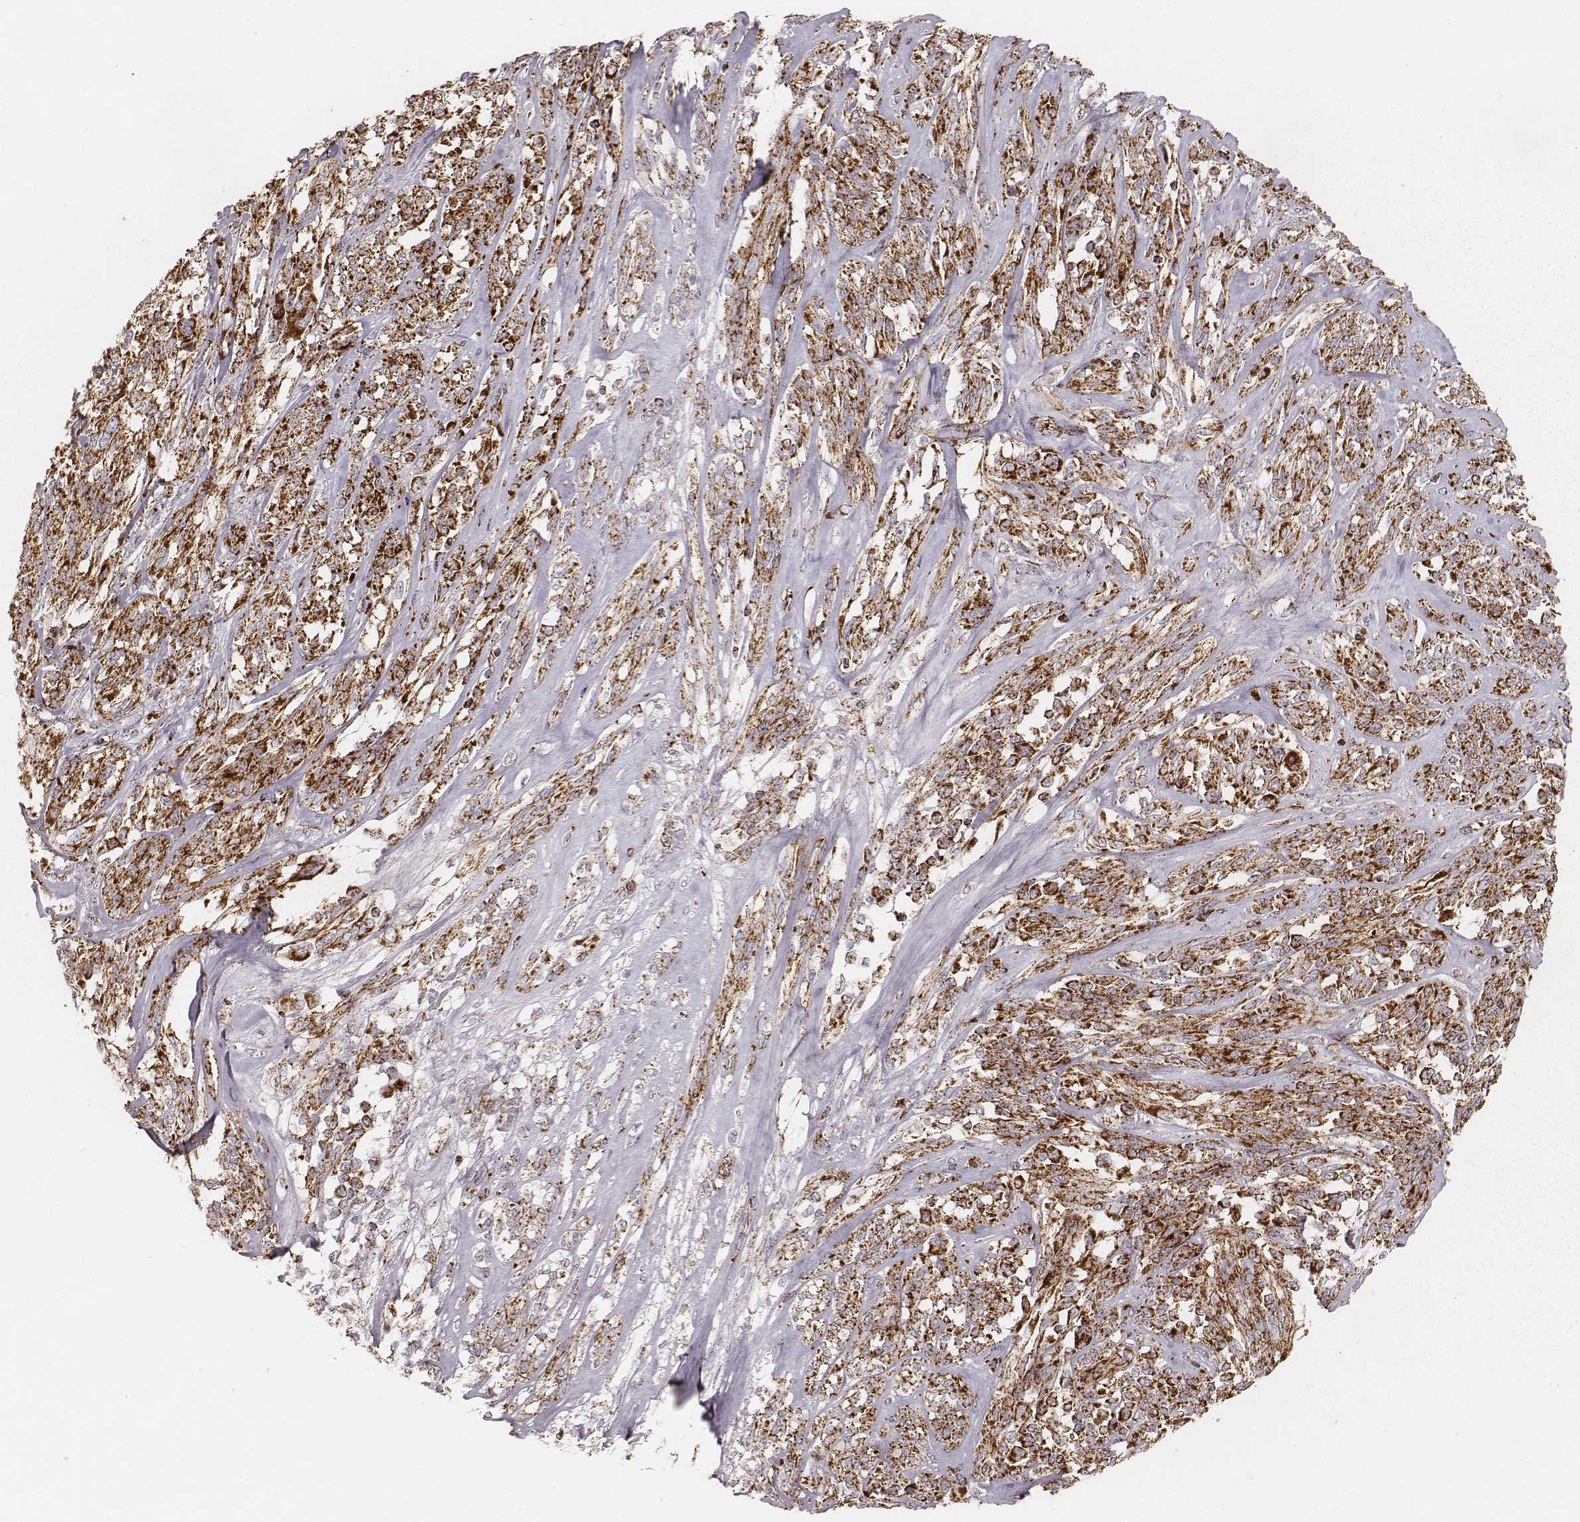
{"staining": {"intensity": "strong", "quantity": ">75%", "location": "cytoplasmic/membranous"}, "tissue": "melanoma", "cell_type": "Tumor cells", "image_type": "cancer", "snomed": [{"axis": "morphology", "description": "Malignant melanoma, NOS"}, {"axis": "topography", "description": "Skin"}], "caption": "Tumor cells display high levels of strong cytoplasmic/membranous staining in about >75% of cells in human malignant melanoma. Nuclei are stained in blue.", "gene": "CS", "patient": {"sex": "female", "age": 91}}